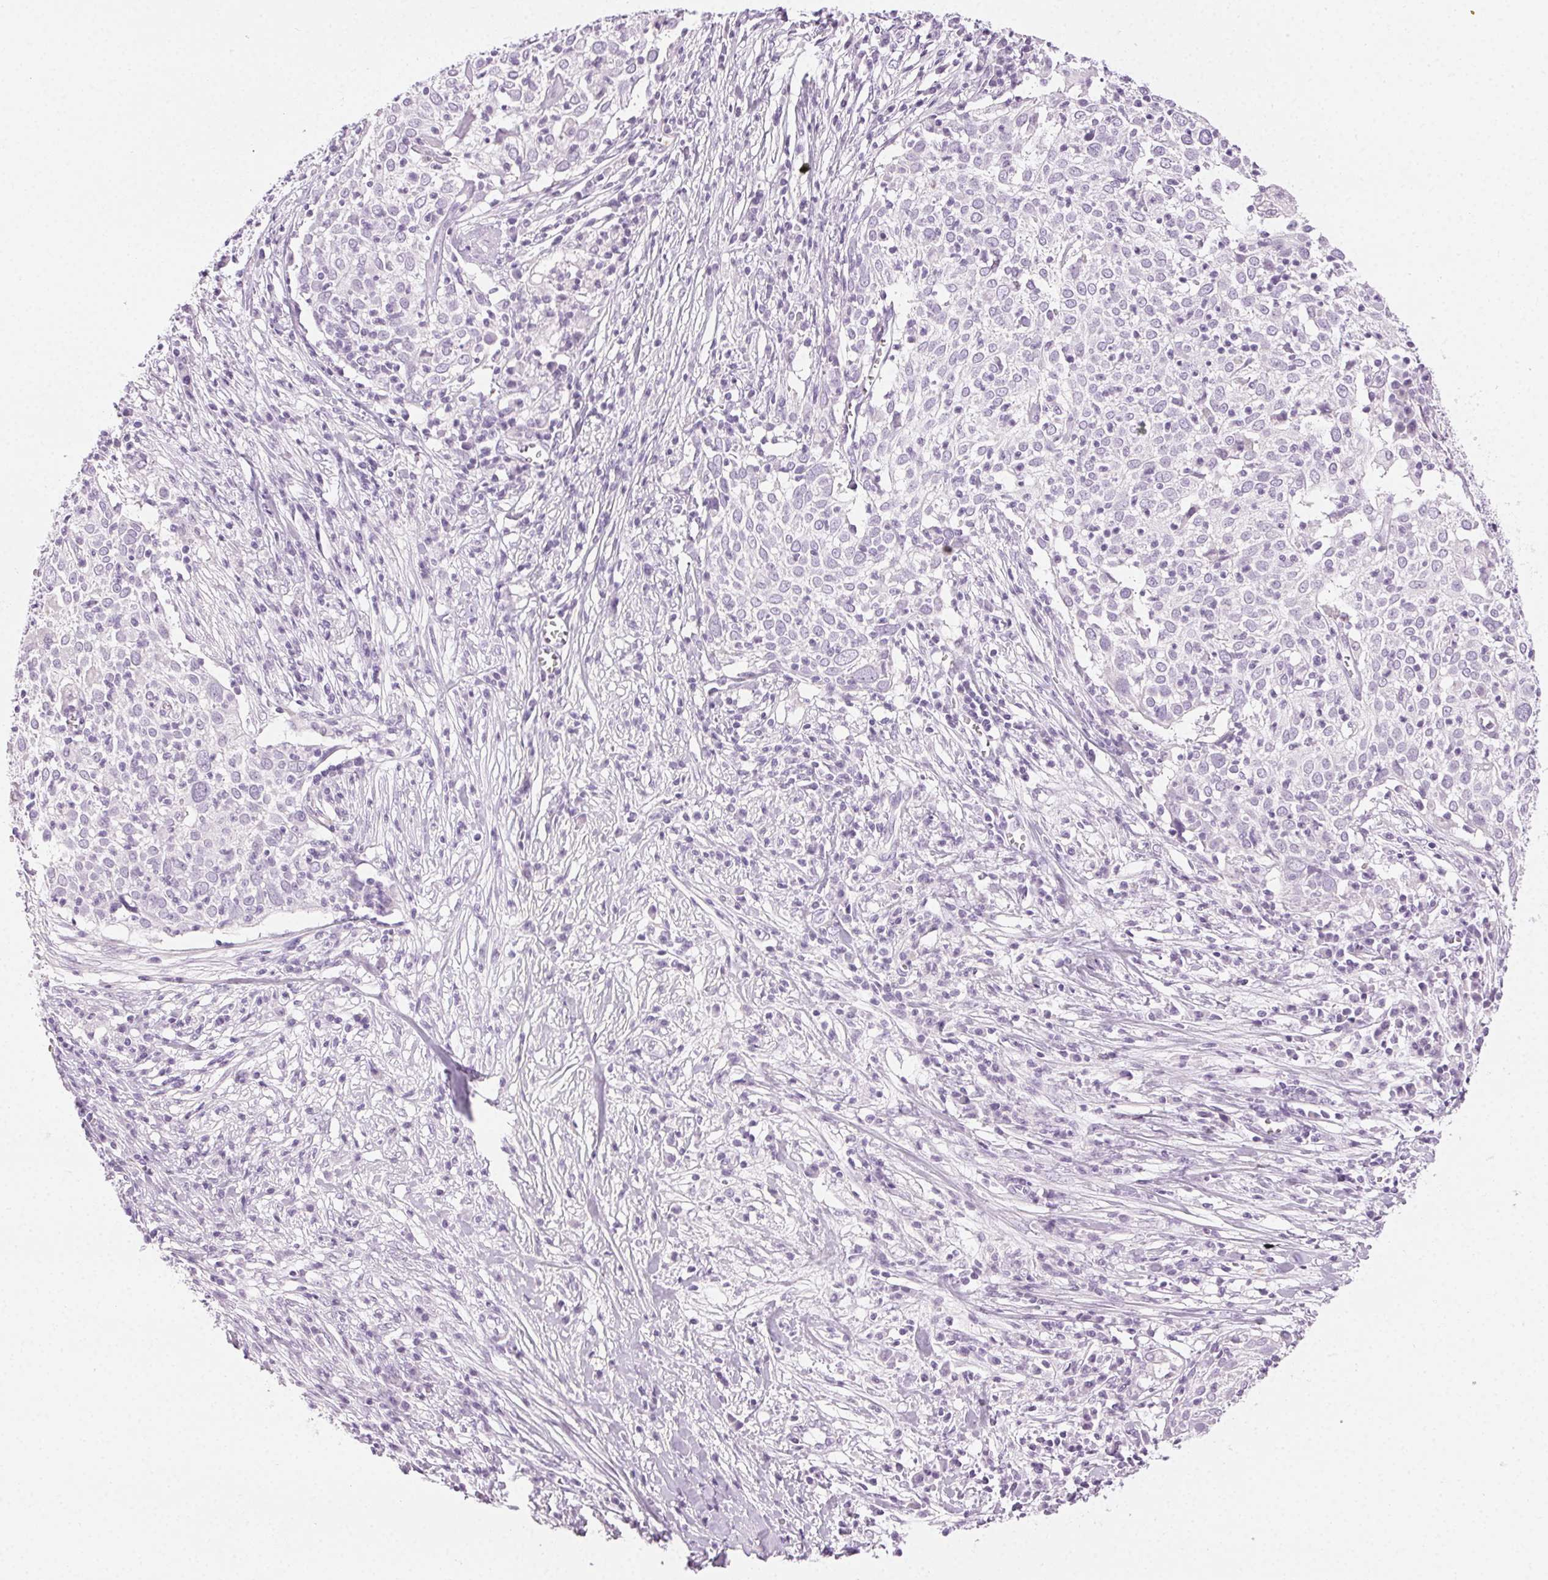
{"staining": {"intensity": "negative", "quantity": "none", "location": "none"}, "tissue": "cervical cancer", "cell_type": "Tumor cells", "image_type": "cancer", "snomed": [{"axis": "morphology", "description": "Squamous cell carcinoma, NOS"}, {"axis": "topography", "description": "Cervix"}], "caption": "Tumor cells show no significant expression in cervical squamous cell carcinoma.", "gene": "MPO", "patient": {"sex": "female", "age": 39}}